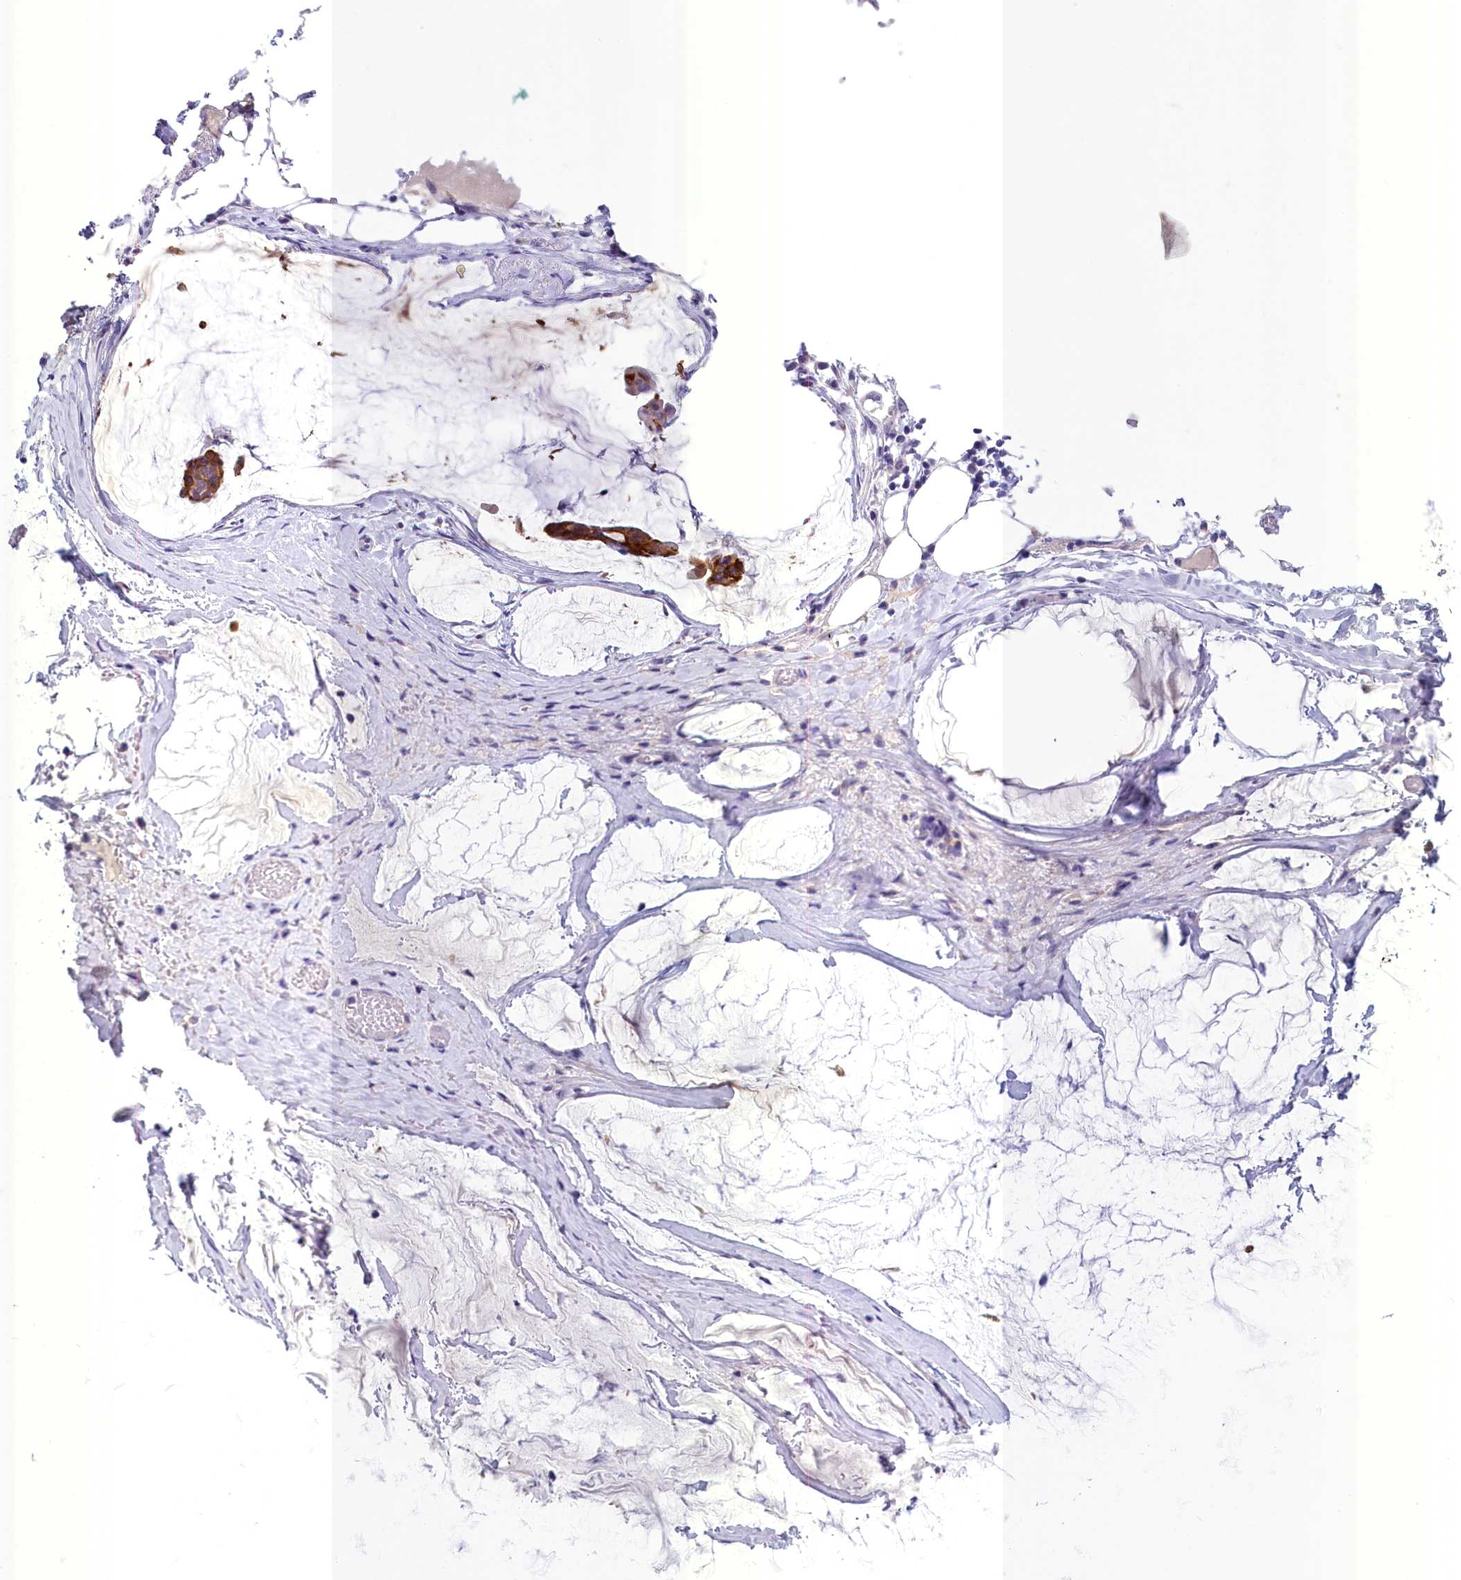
{"staining": {"intensity": "moderate", "quantity": "<25%", "location": "cytoplasmic/membranous"}, "tissue": "ovarian cancer", "cell_type": "Tumor cells", "image_type": "cancer", "snomed": [{"axis": "morphology", "description": "Cystadenocarcinoma, mucinous, NOS"}, {"axis": "topography", "description": "Ovary"}], "caption": "IHC of human ovarian mucinous cystadenocarcinoma reveals low levels of moderate cytoplasmic/membranous positivity in about <25% of tumor cells.", "gene": "INSC", "patient": {"sex": "female", "age": 73}}